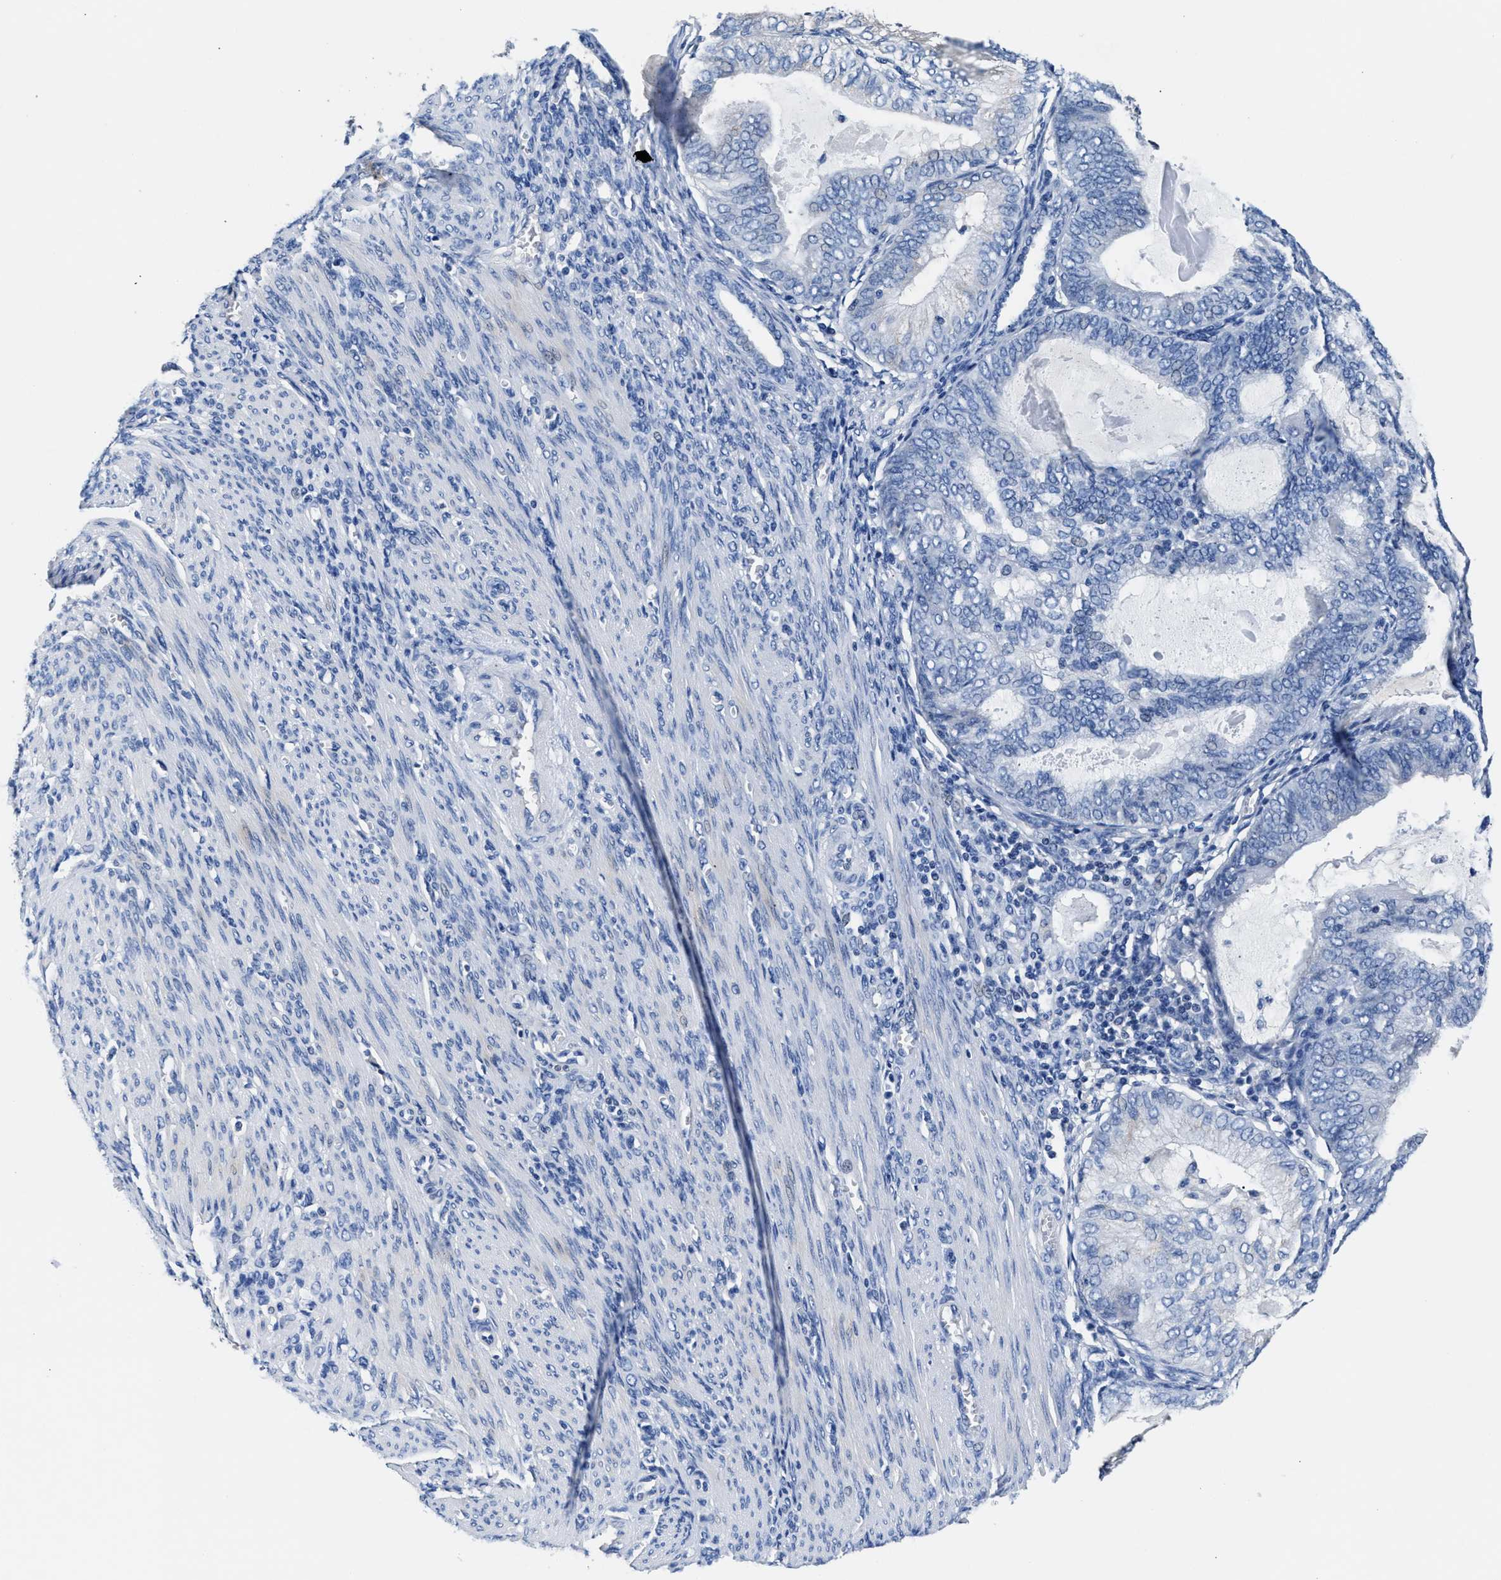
{"staining": {"intensity": "negative", "quantity": "none", "location": "none"}, "tissue": "endometrial cancer", "cell_type": "Tumor cells", "image_type": "cancer", "snomed": [{"axis": "morphology", "description": "Adenocarcinoma, NOS"}, {"axis": "topography", "description": "Endometrium"}], "caption": "A high-resolution histopathology image shows IHC staining of endometrial cancer (adenocarcinoma), which demonstrates no significant expression in tumor cells.", "gene": "GSTM1", "patient": {"sex": "female", "age": 81}}